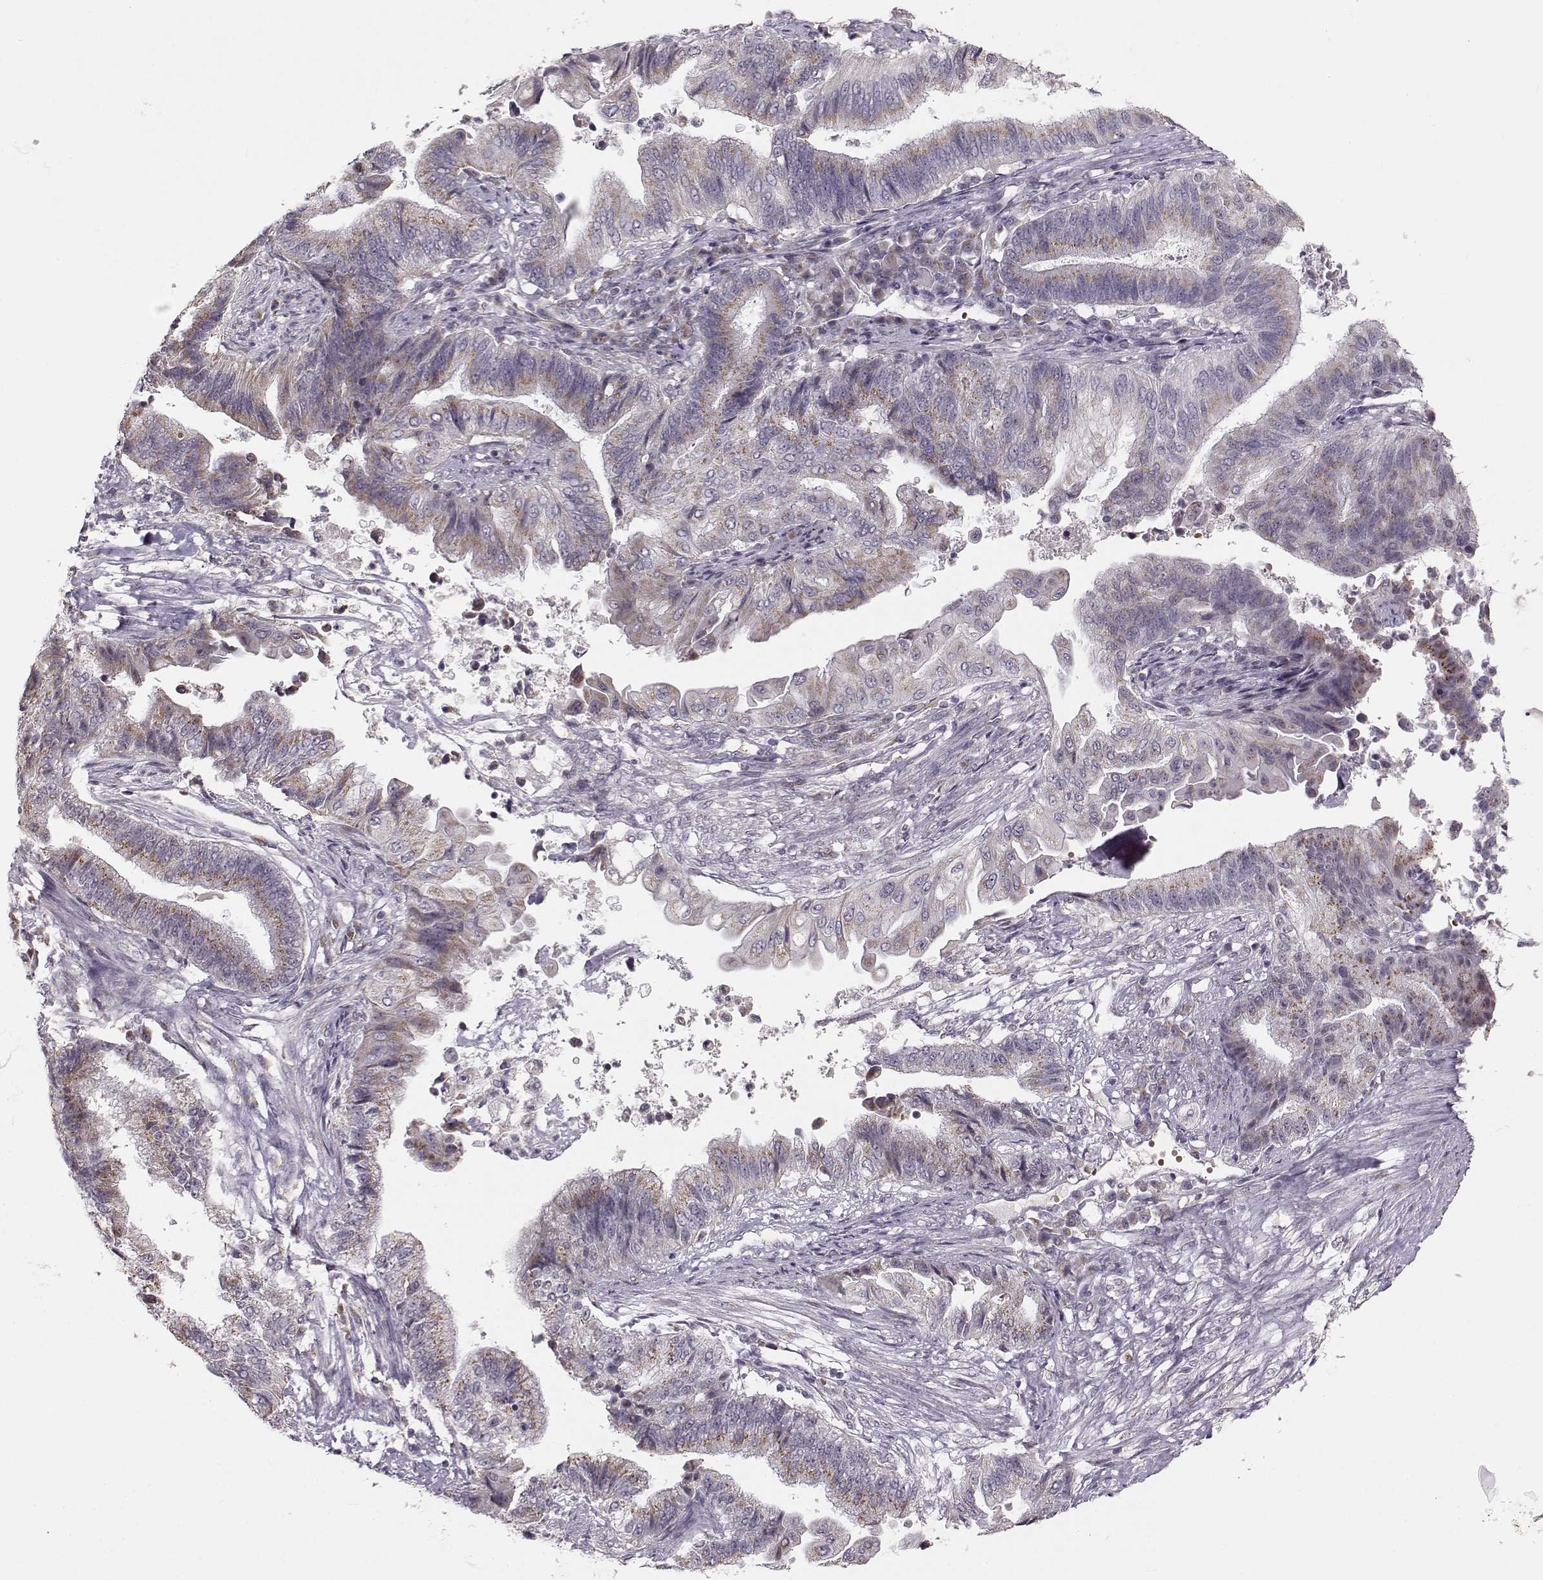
{"staining": {"intensity": "weak", "quantity": ">75%", "location": "cytoplasmic/membranous"}, "tissue": "endometrial cancer", "cell_type": "Tumor cells", "image_type": "cancer", "snomed": [{"axis": "morphology", "description": "Adenocarcinoma, NOS"}, {"axis": "topography", "description": "Uterus"}, {"axis": "topography", "description": "Endometrium"}], "caption": "A photomicrograph of adenocarcinoma (endometrial) stained for a protein shows weak cytoplasmic/membranous brown staining in tumor cells.", "gene": "SLC4A5", "patient": {"sex": "female", "age": 54}}